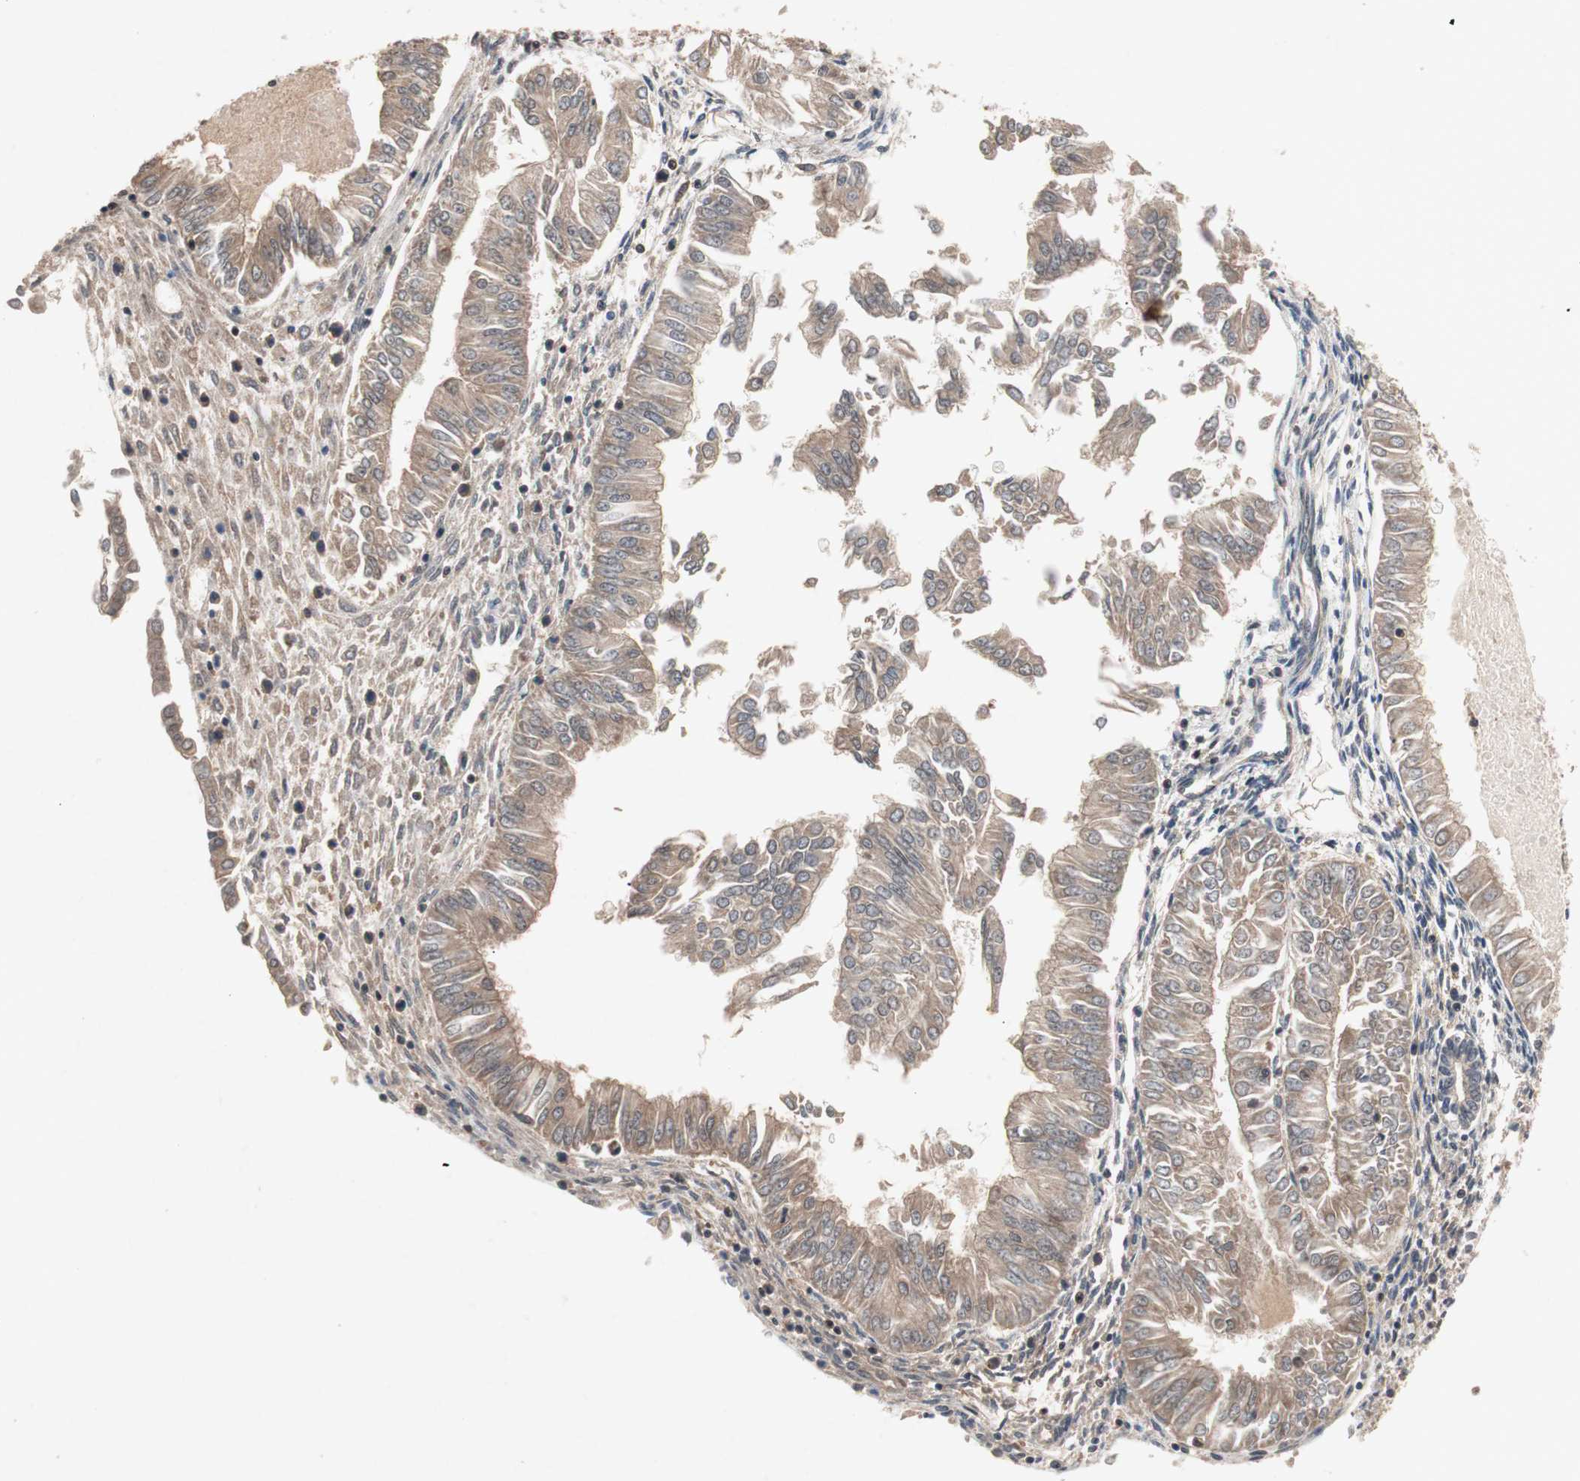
{"staining": {"intensity": "moderate", "quantity": ">75%", "location": "cytoplasmic/membranous"}, "tissue": "endometrial cancer", "cell_type": "Tumor cells", "image_type": "cancer", "snomed": [{"axis": "morphology", "description": "Adenocarcinoma, NOS"}, {"axis": "topography", "description": "Endometrium"}], "caption": "Brown immunohistochemical staining in human endometrial cancer (adenocarcinoma) exhibits moderate cytoplasmic/membranous expression in approximately >75% of tumor cells.", "gene": "GART", "patient": {"sex": "female", "age": 53}}